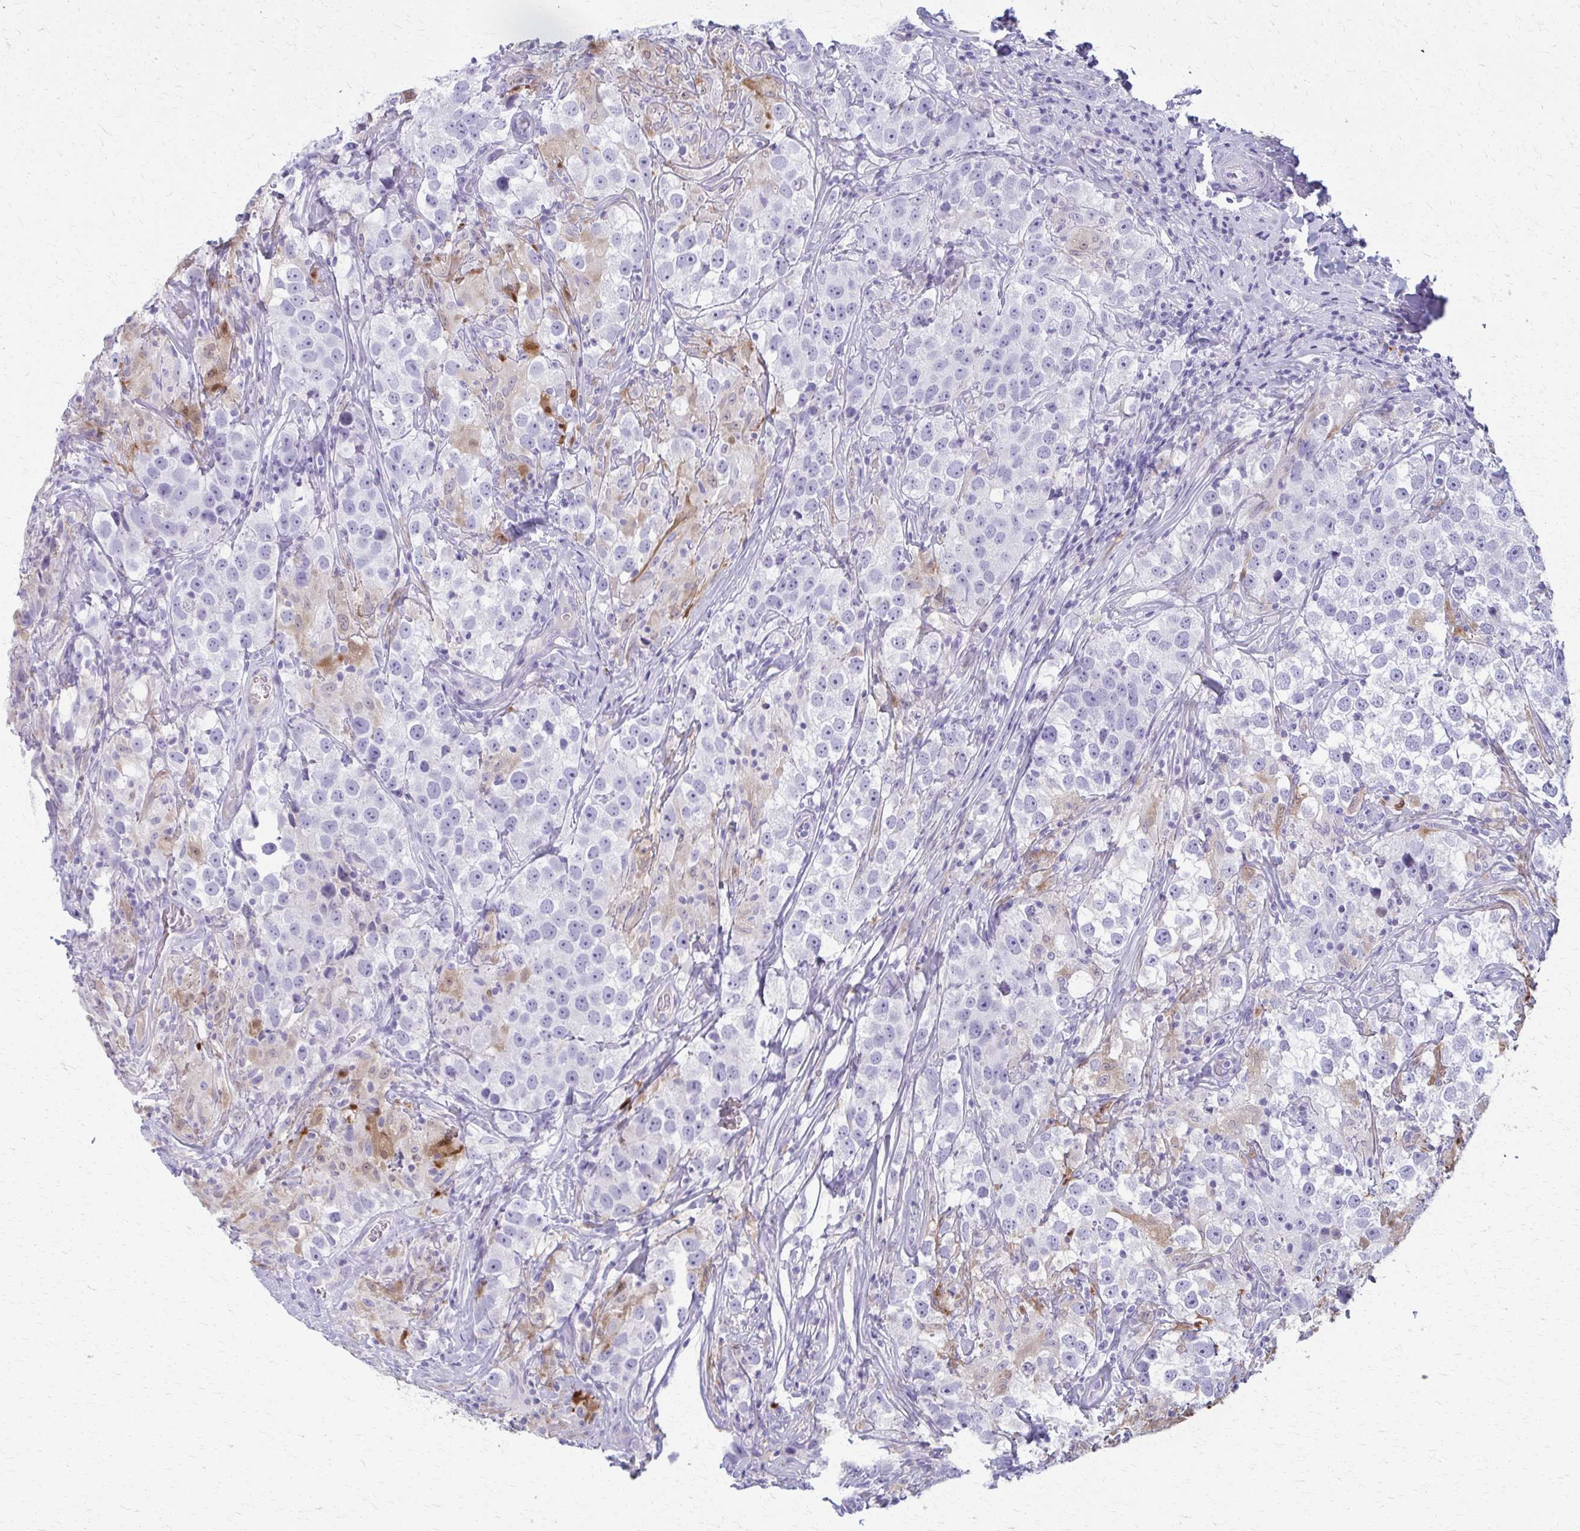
{"staining": {"intensity": "negative", "quantity": "none", "location": "none"}, "tissue": "testis cancer", "cell_type": "Tumor cells", "image_type": "cancer", "snomed": [{"axis": "morphology", "description": "Seminoma, NOS"}, {"axis": "topography", "description": "Testis"}], "caption": "Immunohistochemistry of human testis cancer (seminoma) exhibits no positivity in tumor cells.", "gene": "OR4M1", "patient": {"sex": "male", "age": 46}}